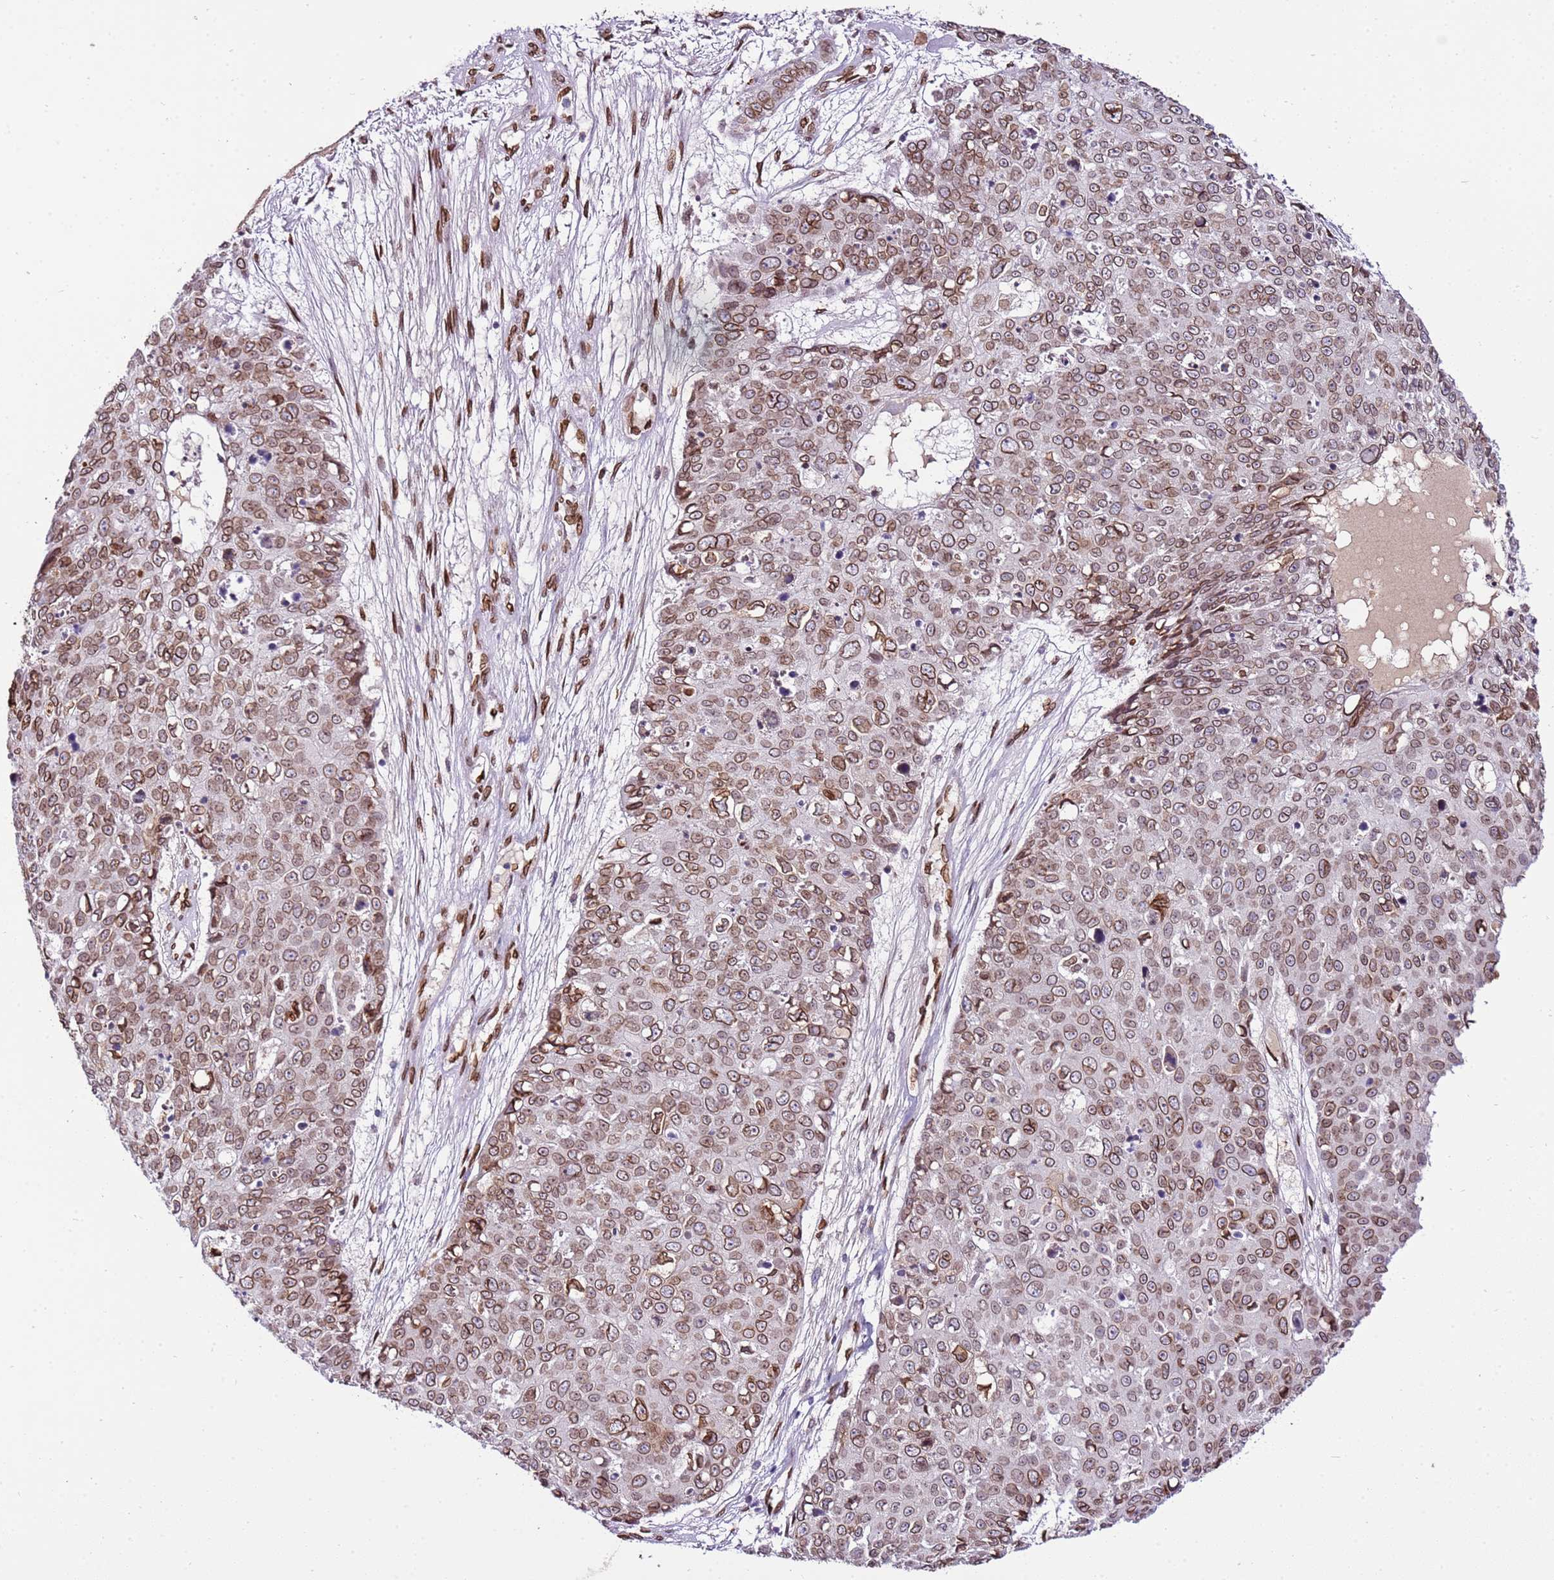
{"staining": {"intensity": "moderate", "quantity": ">75%", "location": "cytoplasmic/membranous,nuclear"}, "tissue": "skin cancer", "cell_type": "Tumor cells", "image_type": "cancer", "snomed": [{"axis": "morphology", "description": "Squamous cell carcinoma, NOS"}, {"axis": "topography", "description": "Skin"}], "caption": "Moderate cytoplasmic/membranous and nuclear protein expression is present in about >75% of tumor cells in squamous cell carcinoma (skin).", "gene": "TMEM47", "patient": {"sex": "male", "age": 71}}